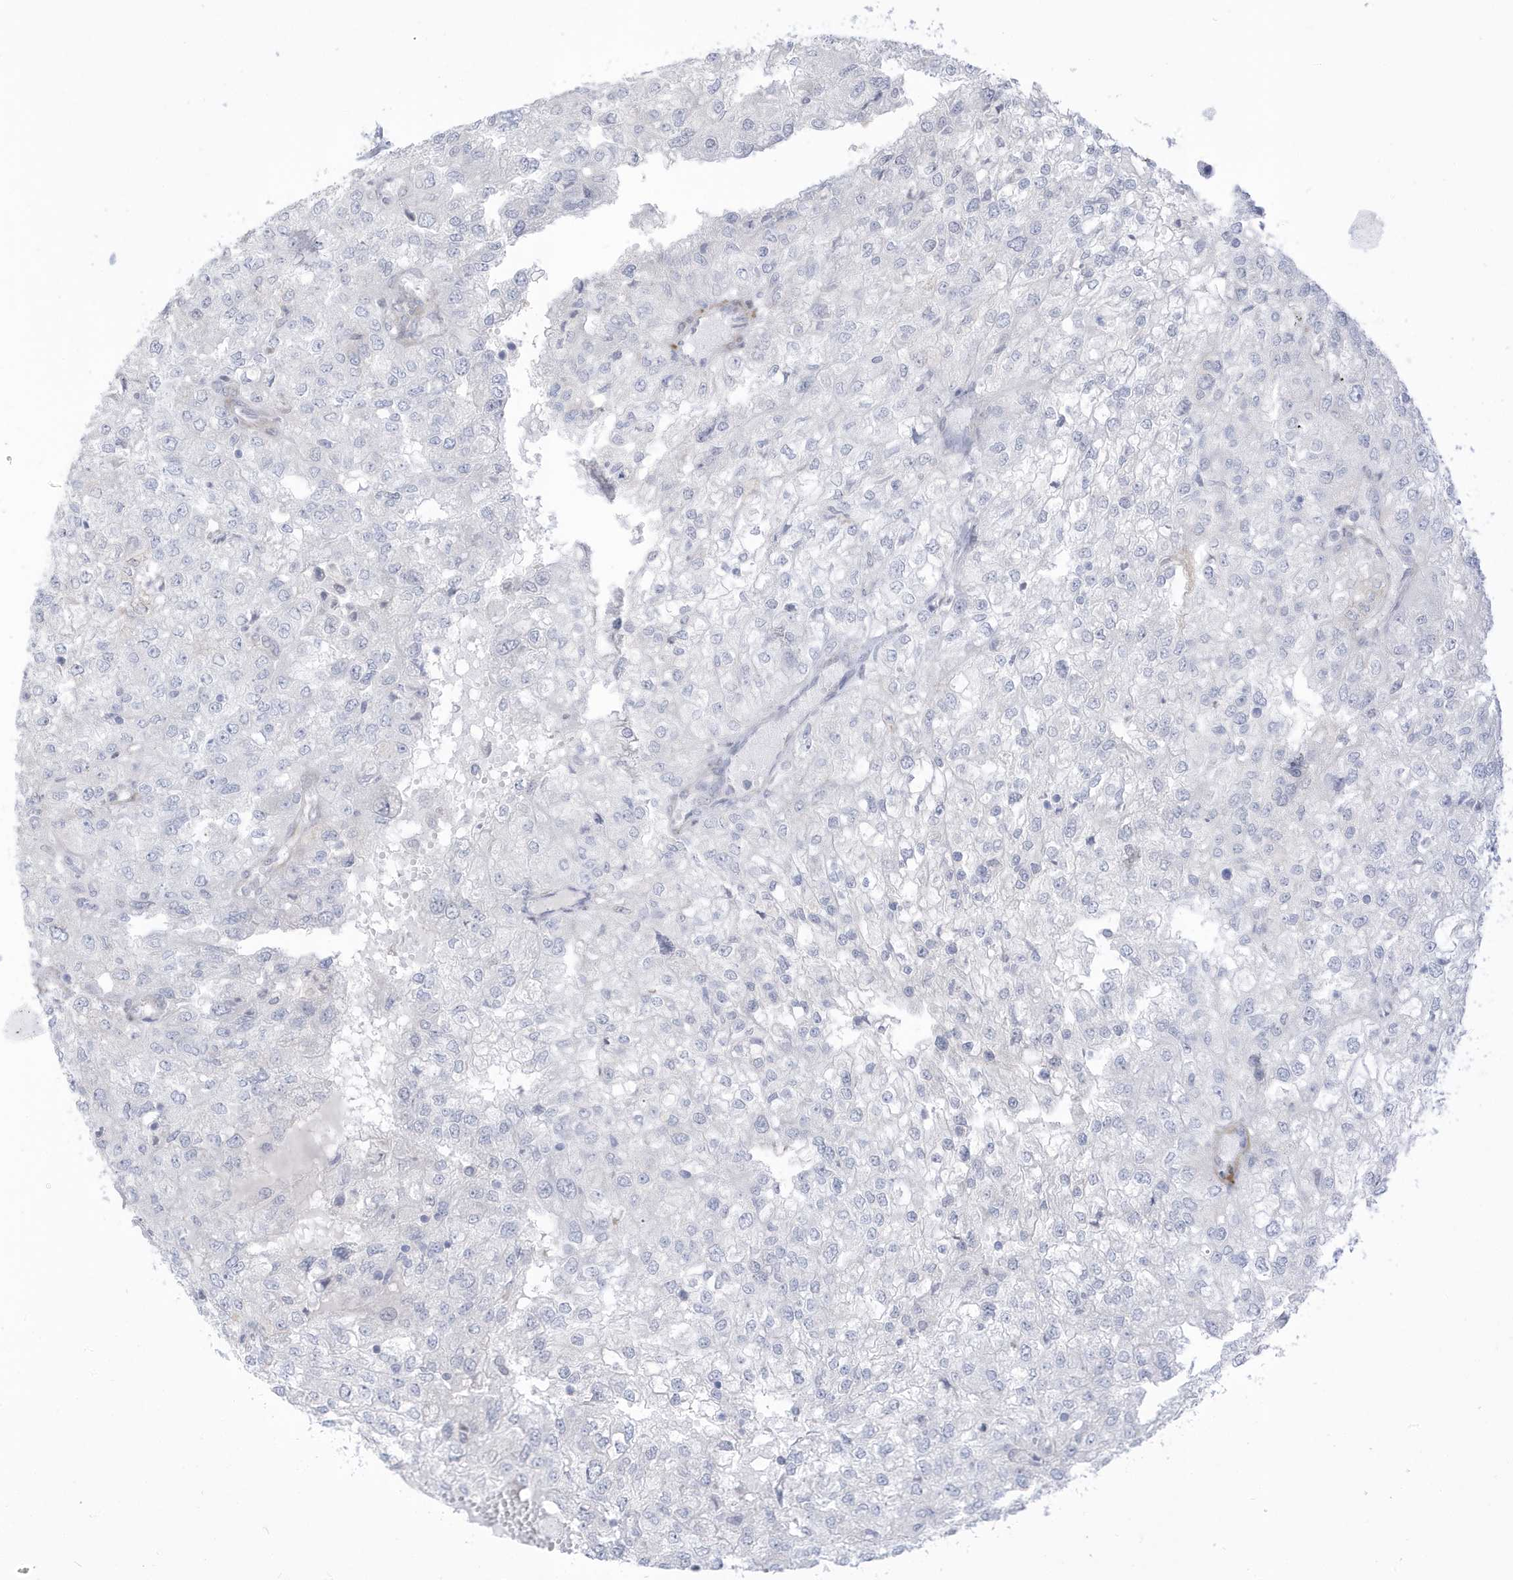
{"staining": {"intensity": "negative", "quantity": "none", "location": "none"}, "tissue": "renal cancer", "cell_type": "Tumor cells", "image_type": "cancer", "snomed": [{"axis": "morphology", "description": "Adenocarcinoma, NOS"}, {"axis": "topography", "description": "Kidney"}], "caption": "Photomicrograph shows no significant protein expression in tumor cells of renal cancer. (Stains: DAB immunohistochemistry (IHC) with hematoxylin counter stain, Microscopy: brightfield microscopy at high magnification).", "gene": "PERM1", "patient": {"sex": "female", "age": 54}}